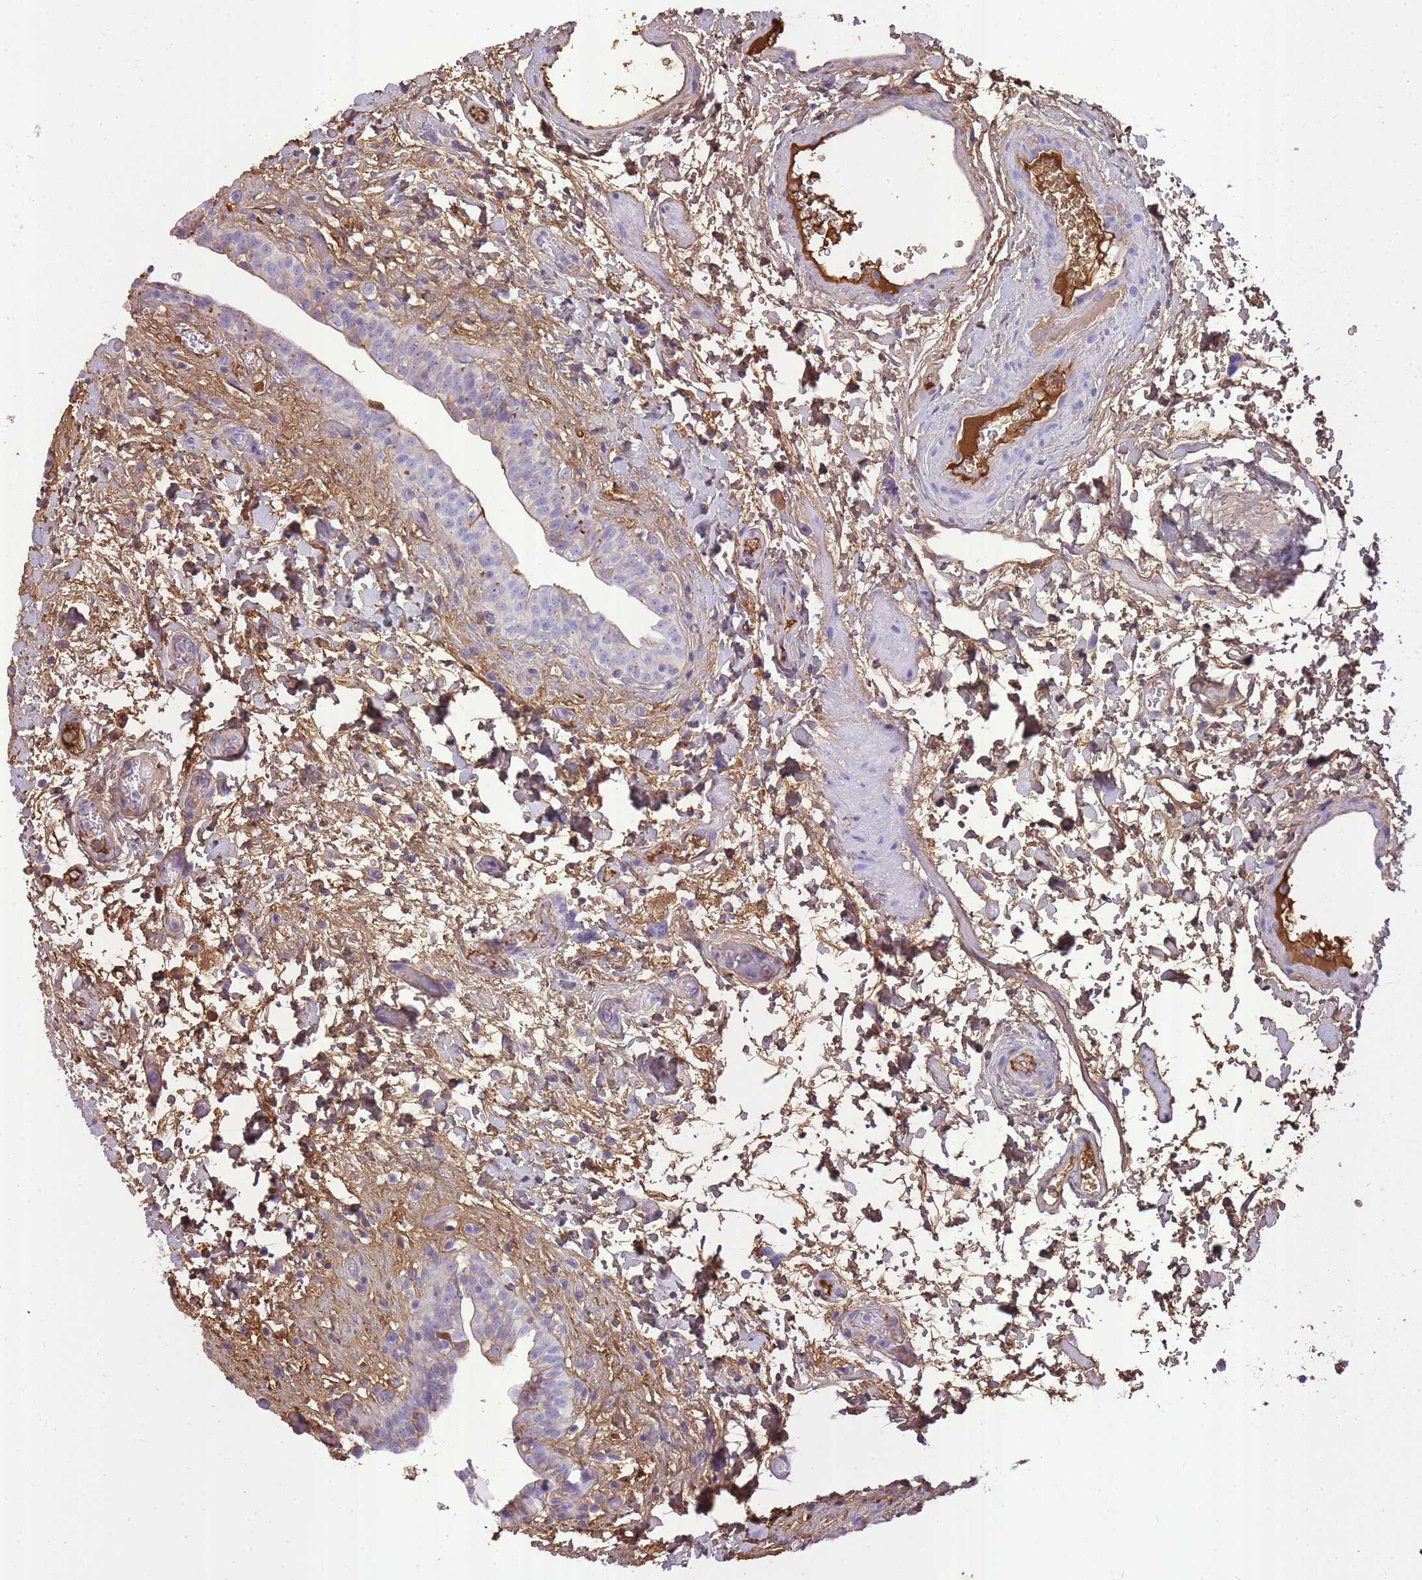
{"staining": {"intensity": "moderate", "quantity": "25%-75%", "location": "cytoplasmic/membranous"}, "tissue": "urinary bladder", "cell_type": "Urothelial cells", "image_type": "normal", "snomed": [{"axis": "morphology", "description": "Normal tissue, NOS"}, {"axis": "topography", "description": "Urinary bladder"}], "caption": "Immunohistochemical staining of benign urinary bladder reveals 25%-75% levels of moderate cytoplasmic/membranous protein staining in approximately 25%-75% of urothelial cells.", "gene": "IGKV1", "patient": {"sex": "male", "age": 69}}